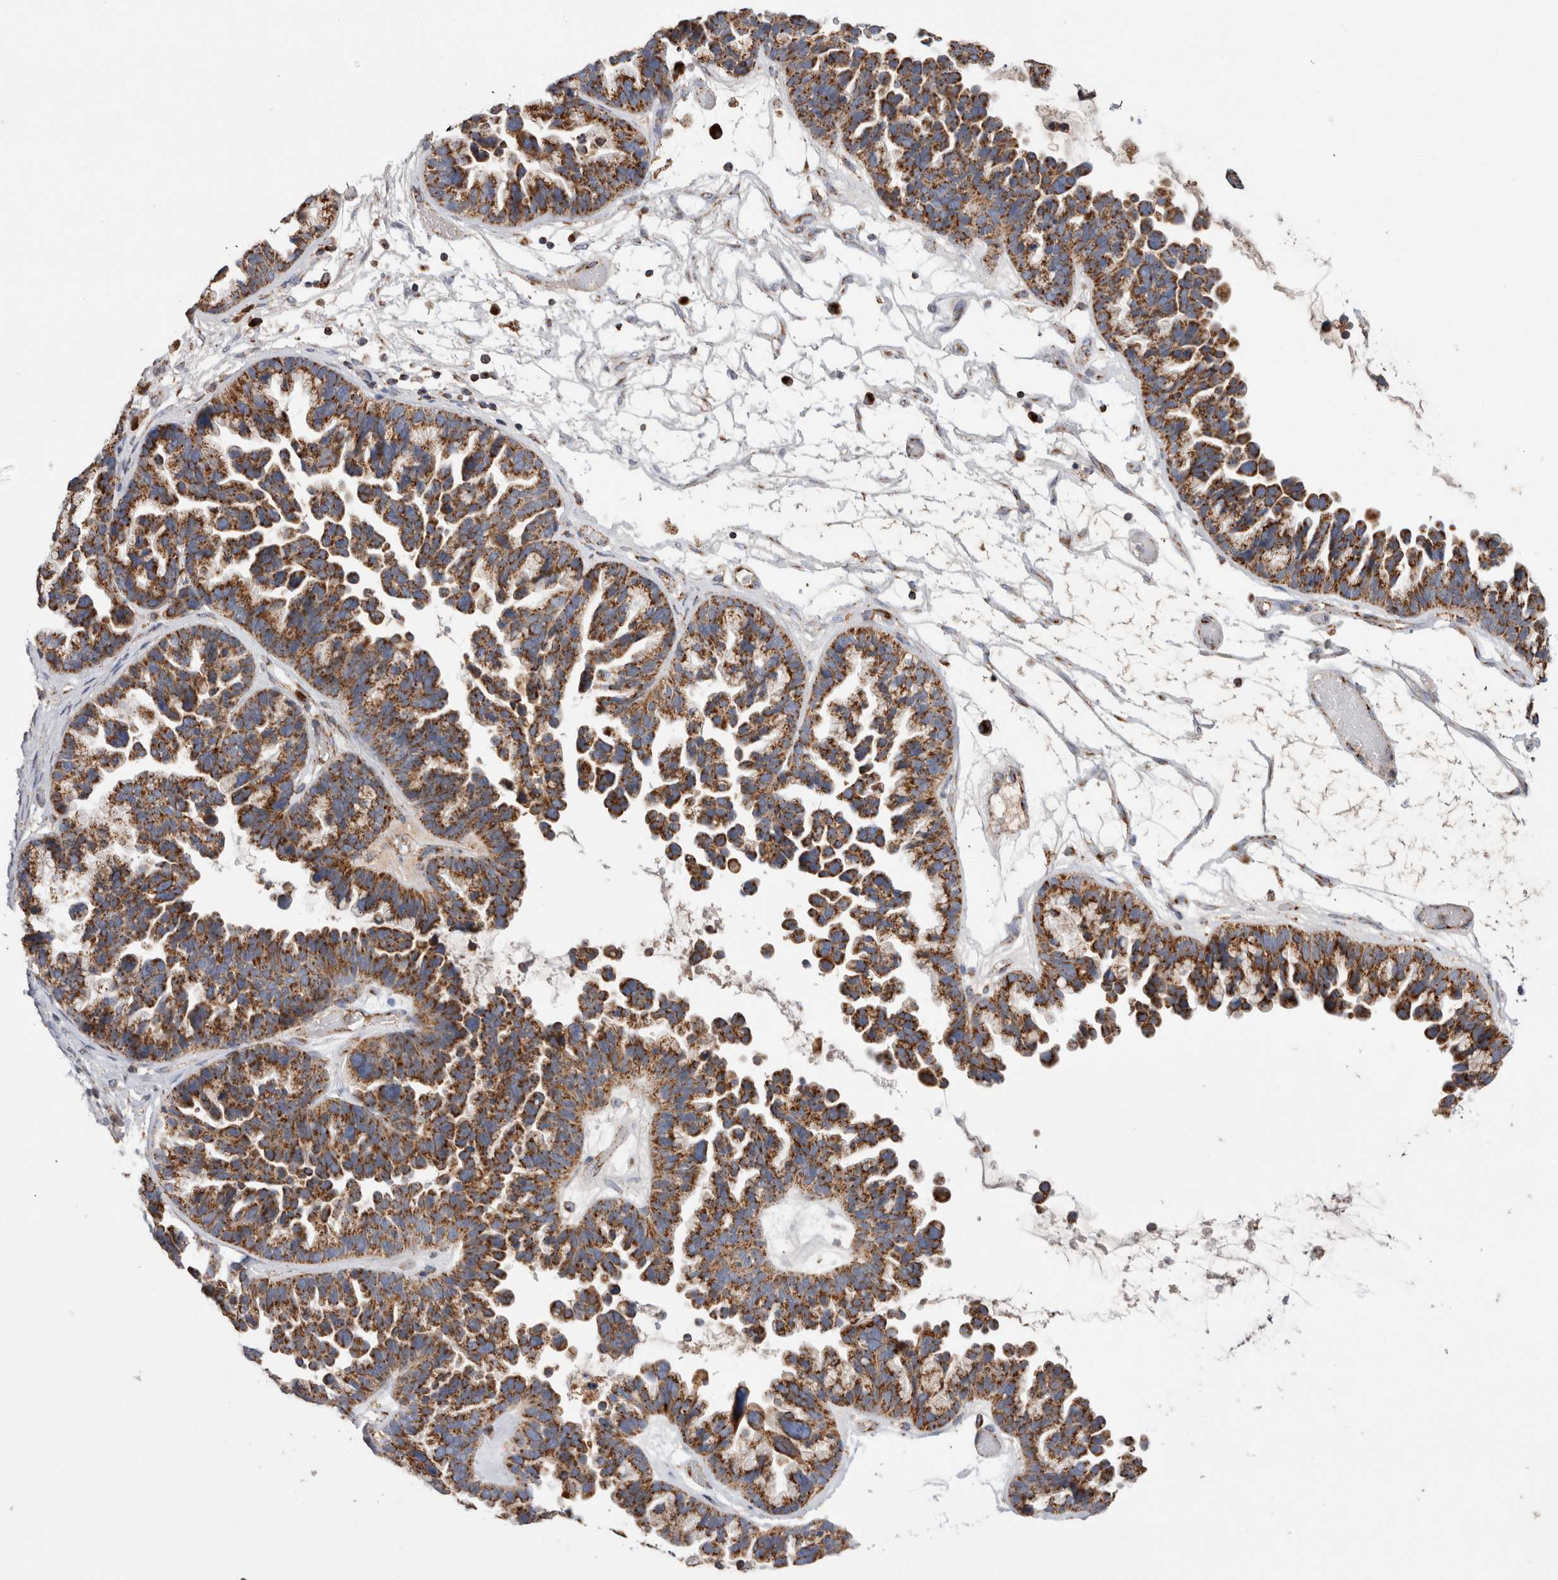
{"staining": {"intensity": "strong", "quantity": ">75%", "location": "cytoplasmic/membranous"}, "tissue": "ovarian cancer", "cell_type": "Tumor cells", "image_type": "cancer", "snomed": [{"axis": "morphology", "description": "Cystadenocarcinoma, serous, NOS"}, {"axis": "topography", "description": "Ovary"}], "caption": "Serous cystadenocarcinoma (ovarian) stained with a brown dye displays strong cytoplasmic/membranous positive staining in approximately >75% of tumor cells.", "gene": "IARS2", "patient": {"sex": "female", "age": 56}}